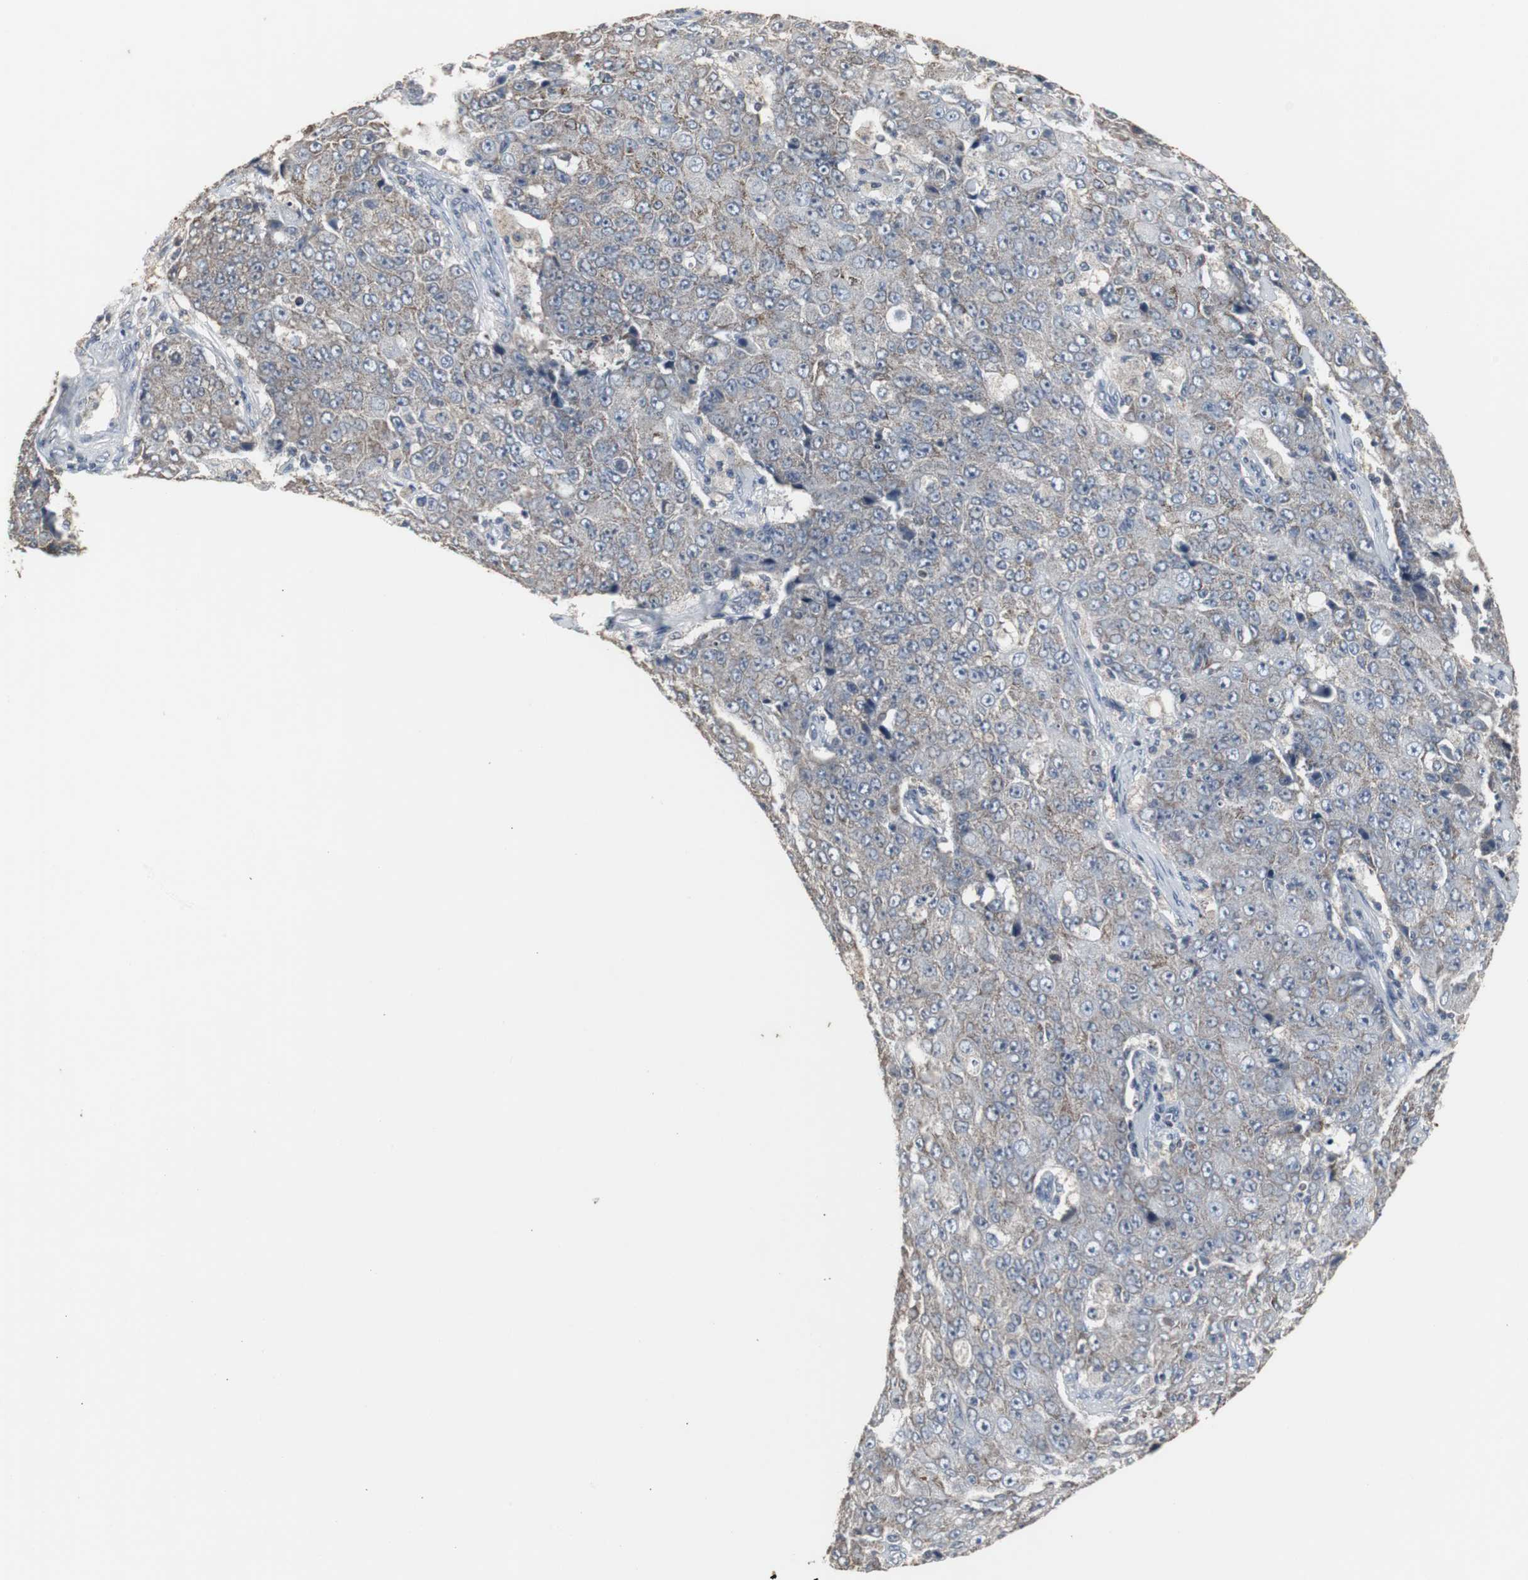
{"staining": {"intensity": "weak", "quantity": "25%-75%", "location": "cytoplasmic/membranous"}, "tissue": "ovarian cancer", "cell_type": "Tumor cells", "image_type": "cancer", "snomed": [{"axis": "morphology", "description": "Carcinoma, endometroid"}, {"axis": "topography", "description": "Ovary"}], "caption": "This histopathology image displays immunohistochemistry staining of human ovarian cancer, with low weak cytoplasmic/membranous expression in about 25%-75% of tumor cells.", "gene": "ACAA1", "patient": {"sex": "female", "age": 42}}